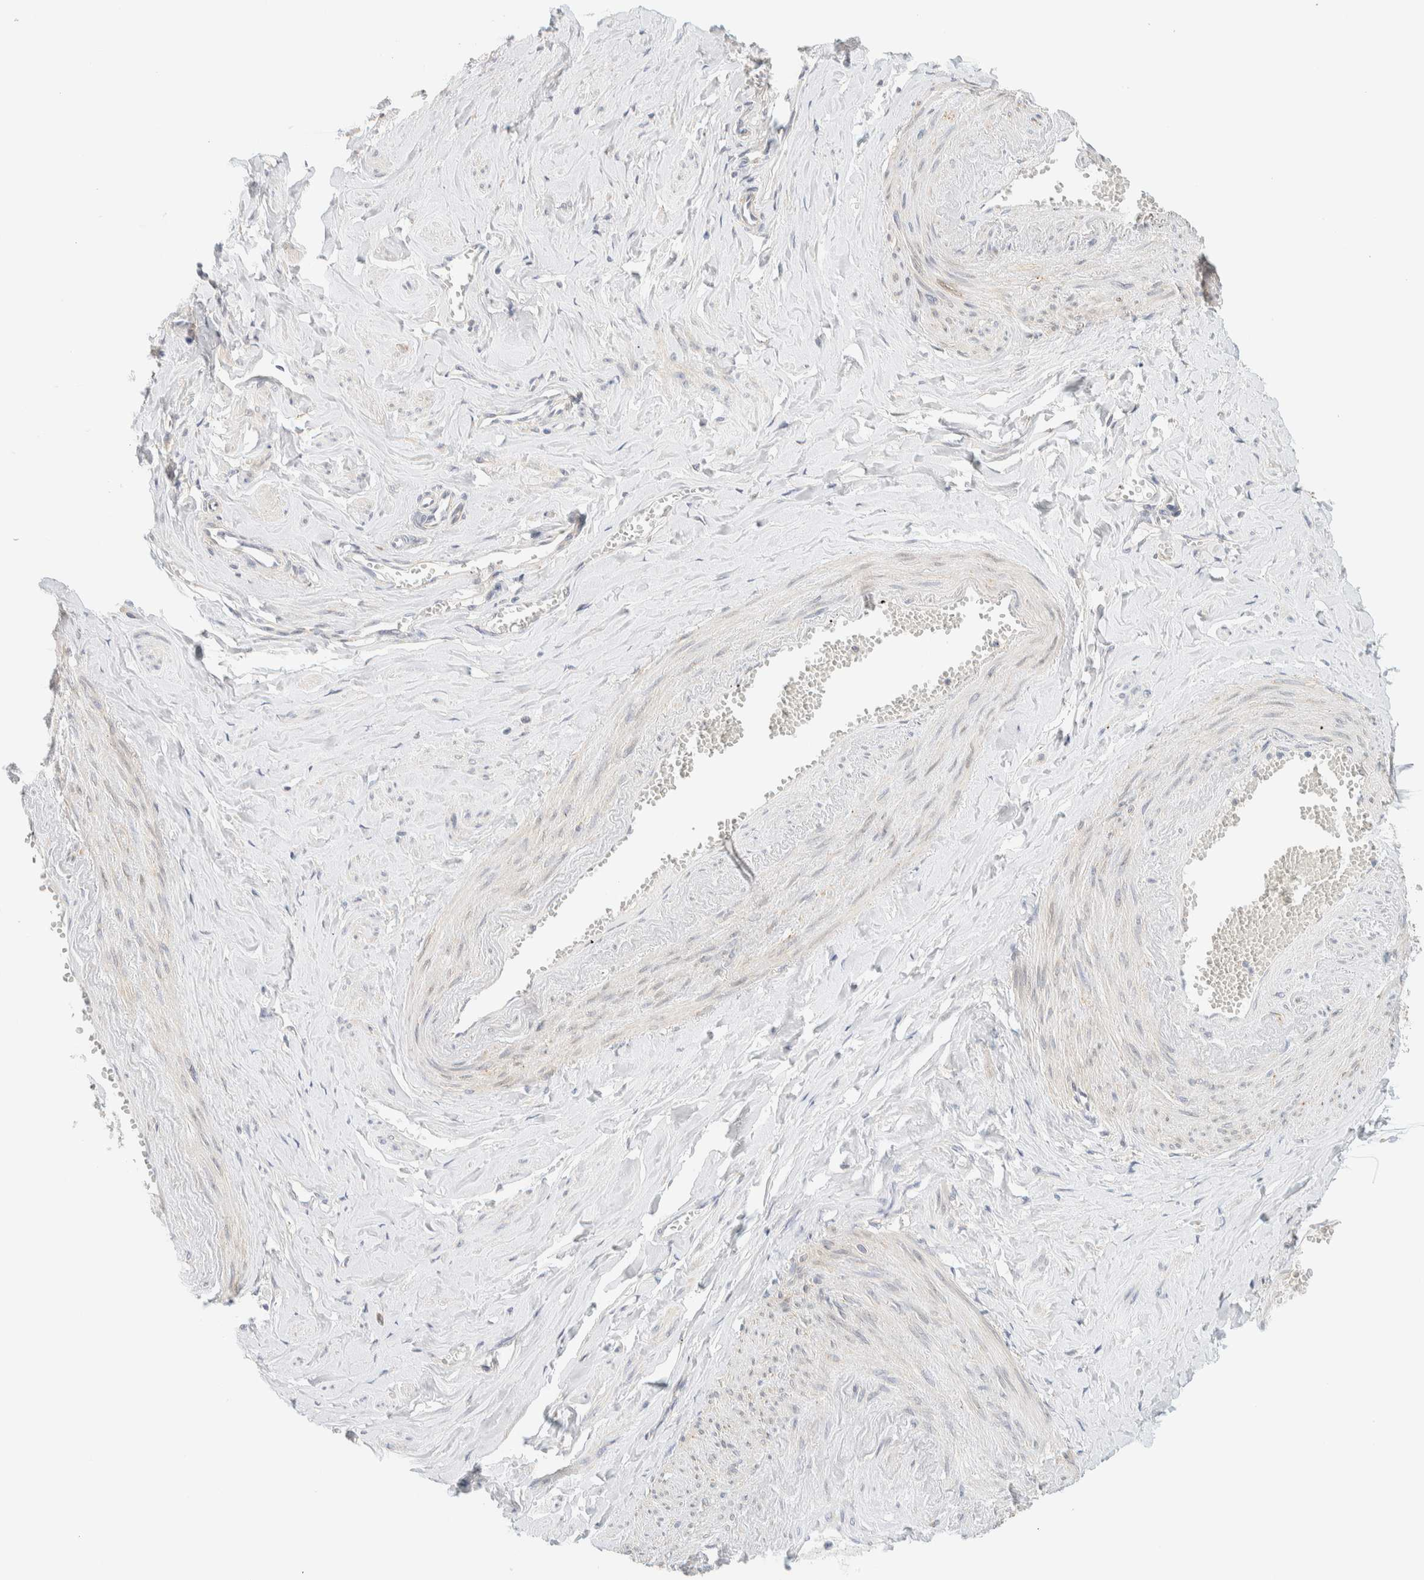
{"staining": {"intensity": "negative", "quantity": "none", "location": "none"}, "tissue": "adipose tissue", "cell_type": "Adipocytes", "image_type": "normal", "snomed": [{"axis": "morphology", "description": "Normal tissue, NOS"}, {"axis": "topography", "description": "Vascular tissue"}, {"axis": "topography", "description": "Fallopian tube"}, {"axis": "topography", "description": "Ovary"}], "caption": "This image is of unremarkable adipose tissue stained with IHC to label a protein in brown with the nuclei are counter-stained blue. There is no staining in adipocytes. Nuclei are stained in blue.", "gene": "NT5C", "patient": {"sex": "female", "age": 67}}